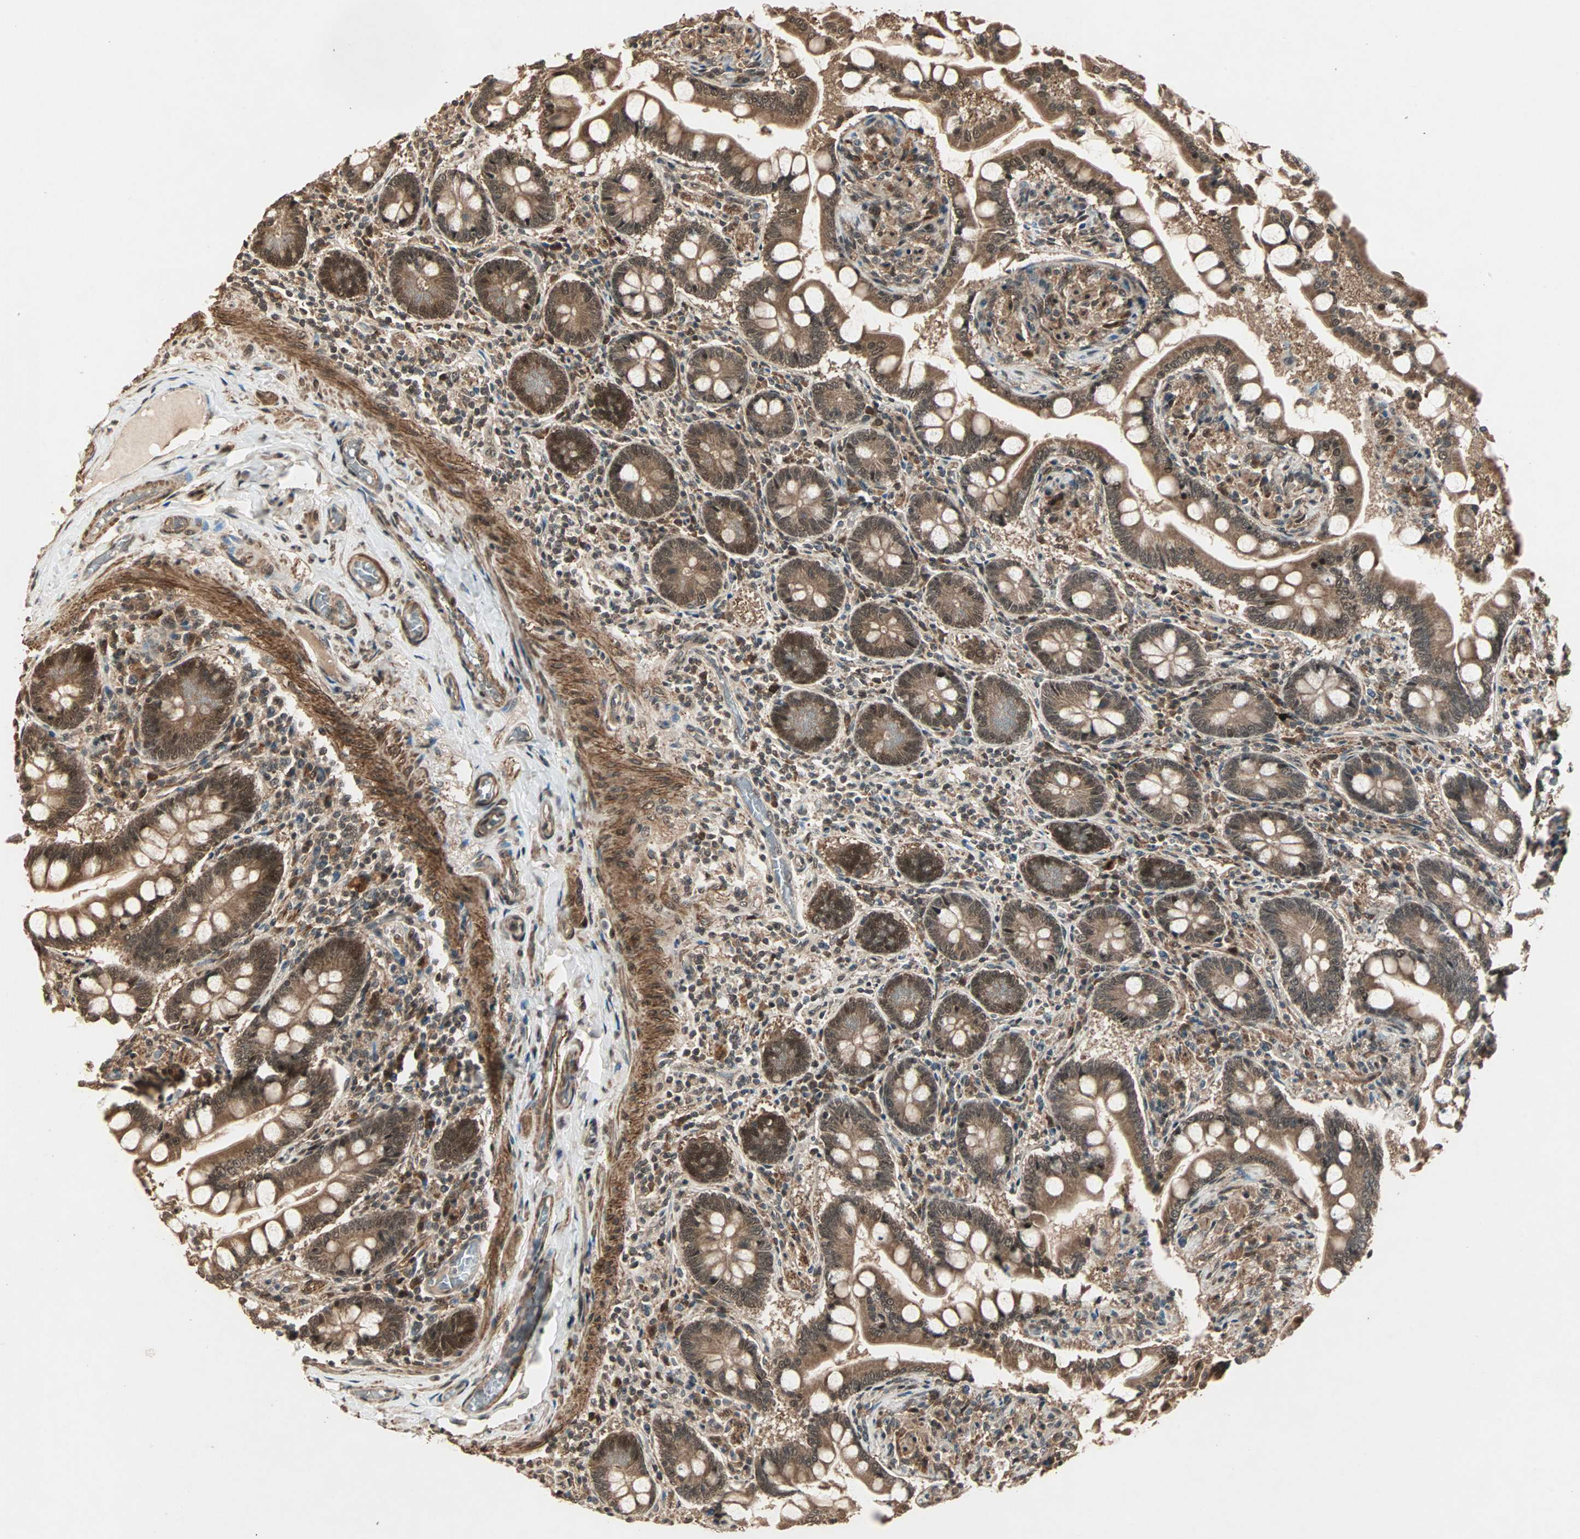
{"staining": {"intensity": "strong", "quantity": ">75%", "location": "cytoplasmic/membranous,nuclear"}, "tissue": "small intestine", "cell_type": "Glandular cells", "image_type": "normal", "snomed": [{"axis": "morphology", "description": "Normal tissue, NOS"}, {"axis": "topography", "description": "Small intestine"}], "caption": "This micrograph exhibits IHC staining of normal small intestine, with high strong cytoplasmic/membranous,nuclear expression in approximately >75% of glandular cells.", "gene": "ZSCAN31", "patient": {"sex": "male", "age": 41}}